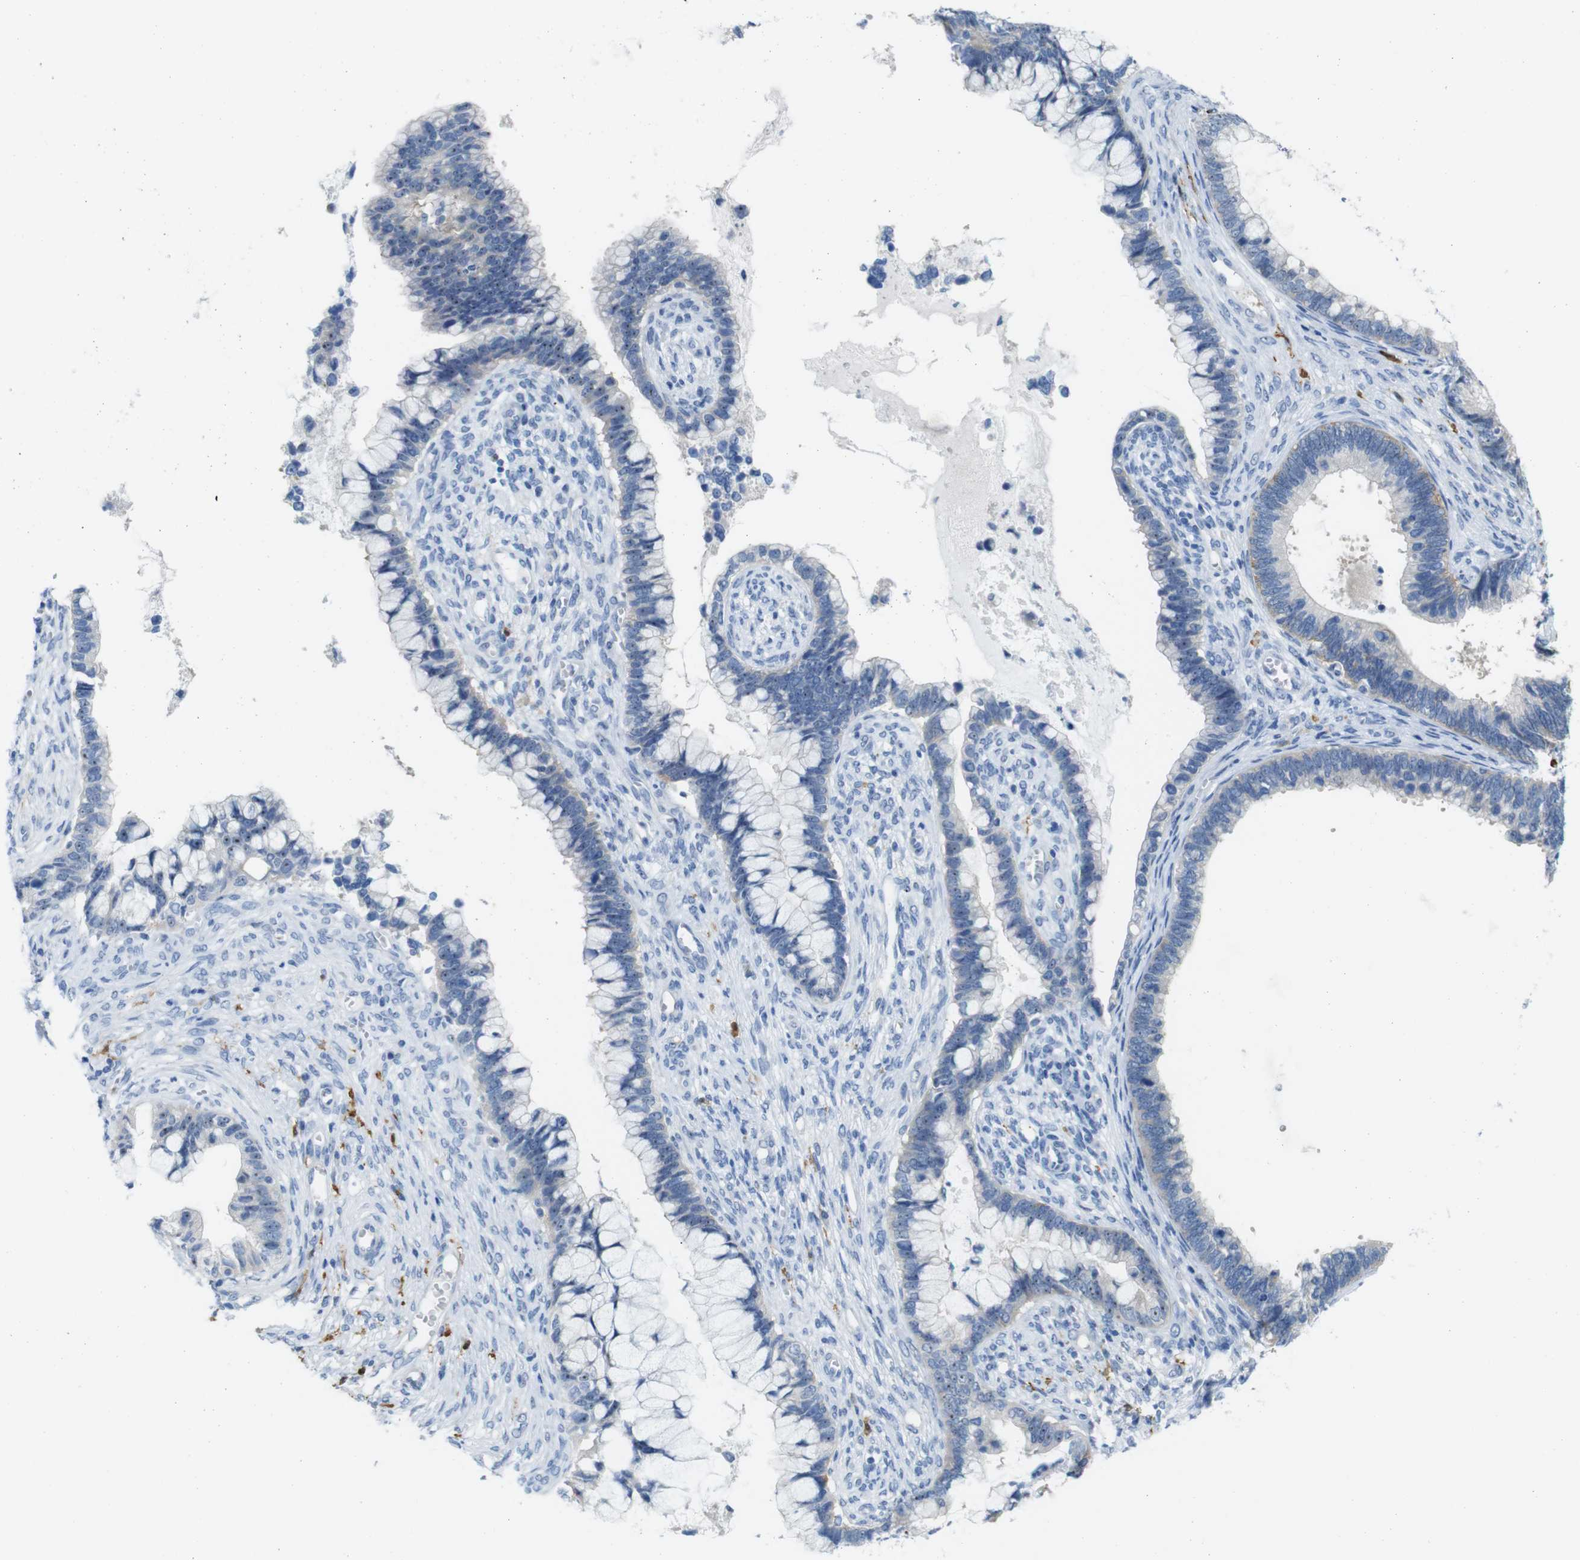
{"staining": {"intensity": "moderate", "quantity": "<25%", "location": "nuclear"}, "tissue": "cervical cancer", "cell_type": "Tumor cells", "image_type": "cancer", "snomed": [{"axis": "morphology", "description": "Adenocarcinoma, NOS"}, {"axis": "topography", "description": "Cervix"}], "caption": "Cervical cancer was stained to show a protein in brown. There is low levels of moderate nuclear positivity in approximately <25% of tumor cells.", "gene": "C1orf210", "patient": {"sex": "female", "age": 44}}